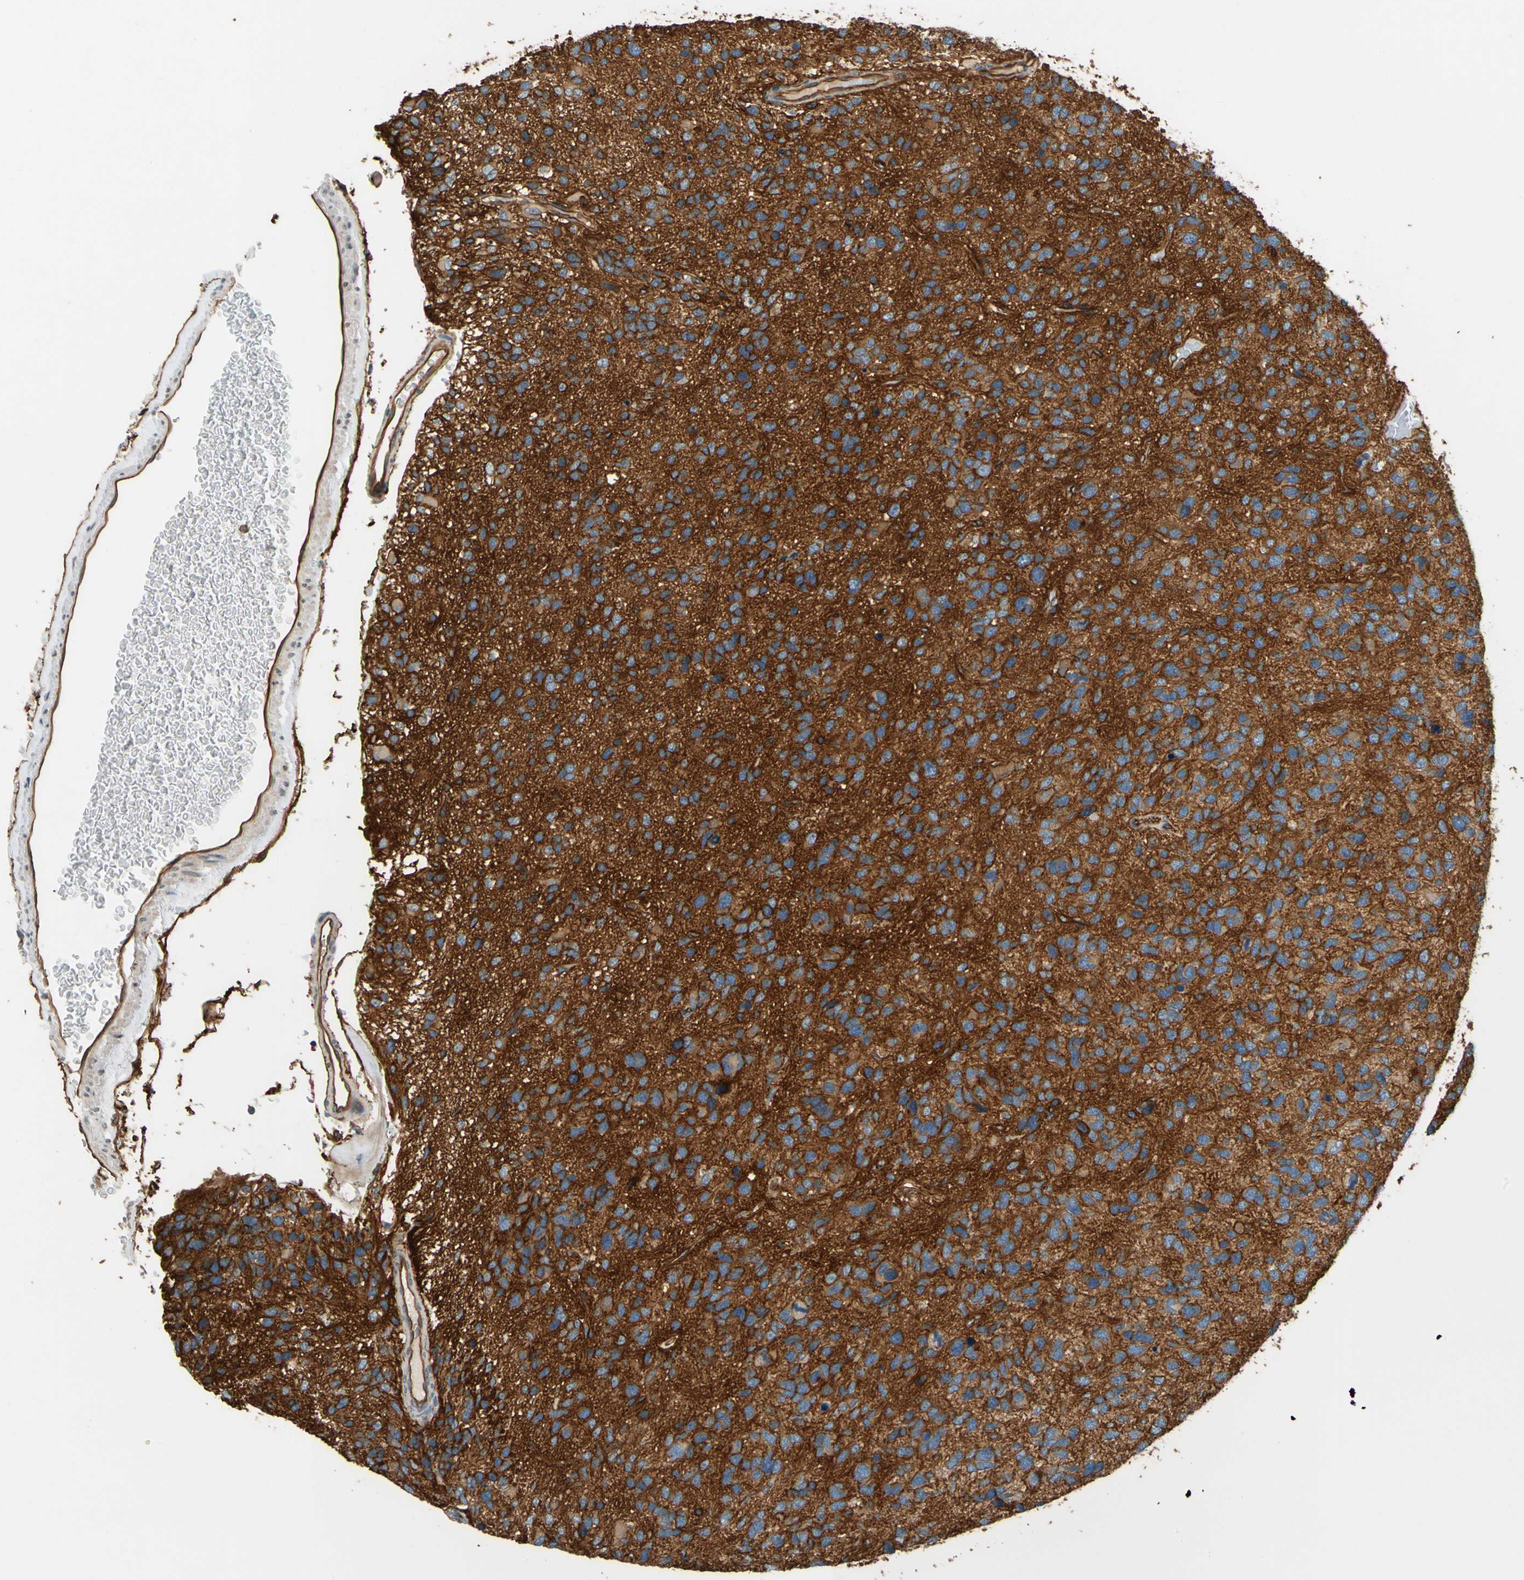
{"staining": {"intensity": "moderate", "quantity": ">75%", "location": "cytoplasmic/membranous"}, "tissue": "glioma", "cell_type": "Tumor cells", "image_type": "cancer", "snomed": [{"axis": "morphology", "description": "Glioma, malignant, High grade"}, {"axis": "topography", "description": "Brain"}], "caption": "Immunohistochemistry staining of glioma, which shows medium levels of moderate cytoplasmic/membranous expression in about >75% of tumor cells indicating moderate cytoplasmic/membranous protein positivity. The staining was performed using DAB (brown) for protein detection and nuclei were counterstained in hematoxylin (blue).", "gene": "SPTAN1", "patient": {"sex": "female", "age": 58}}